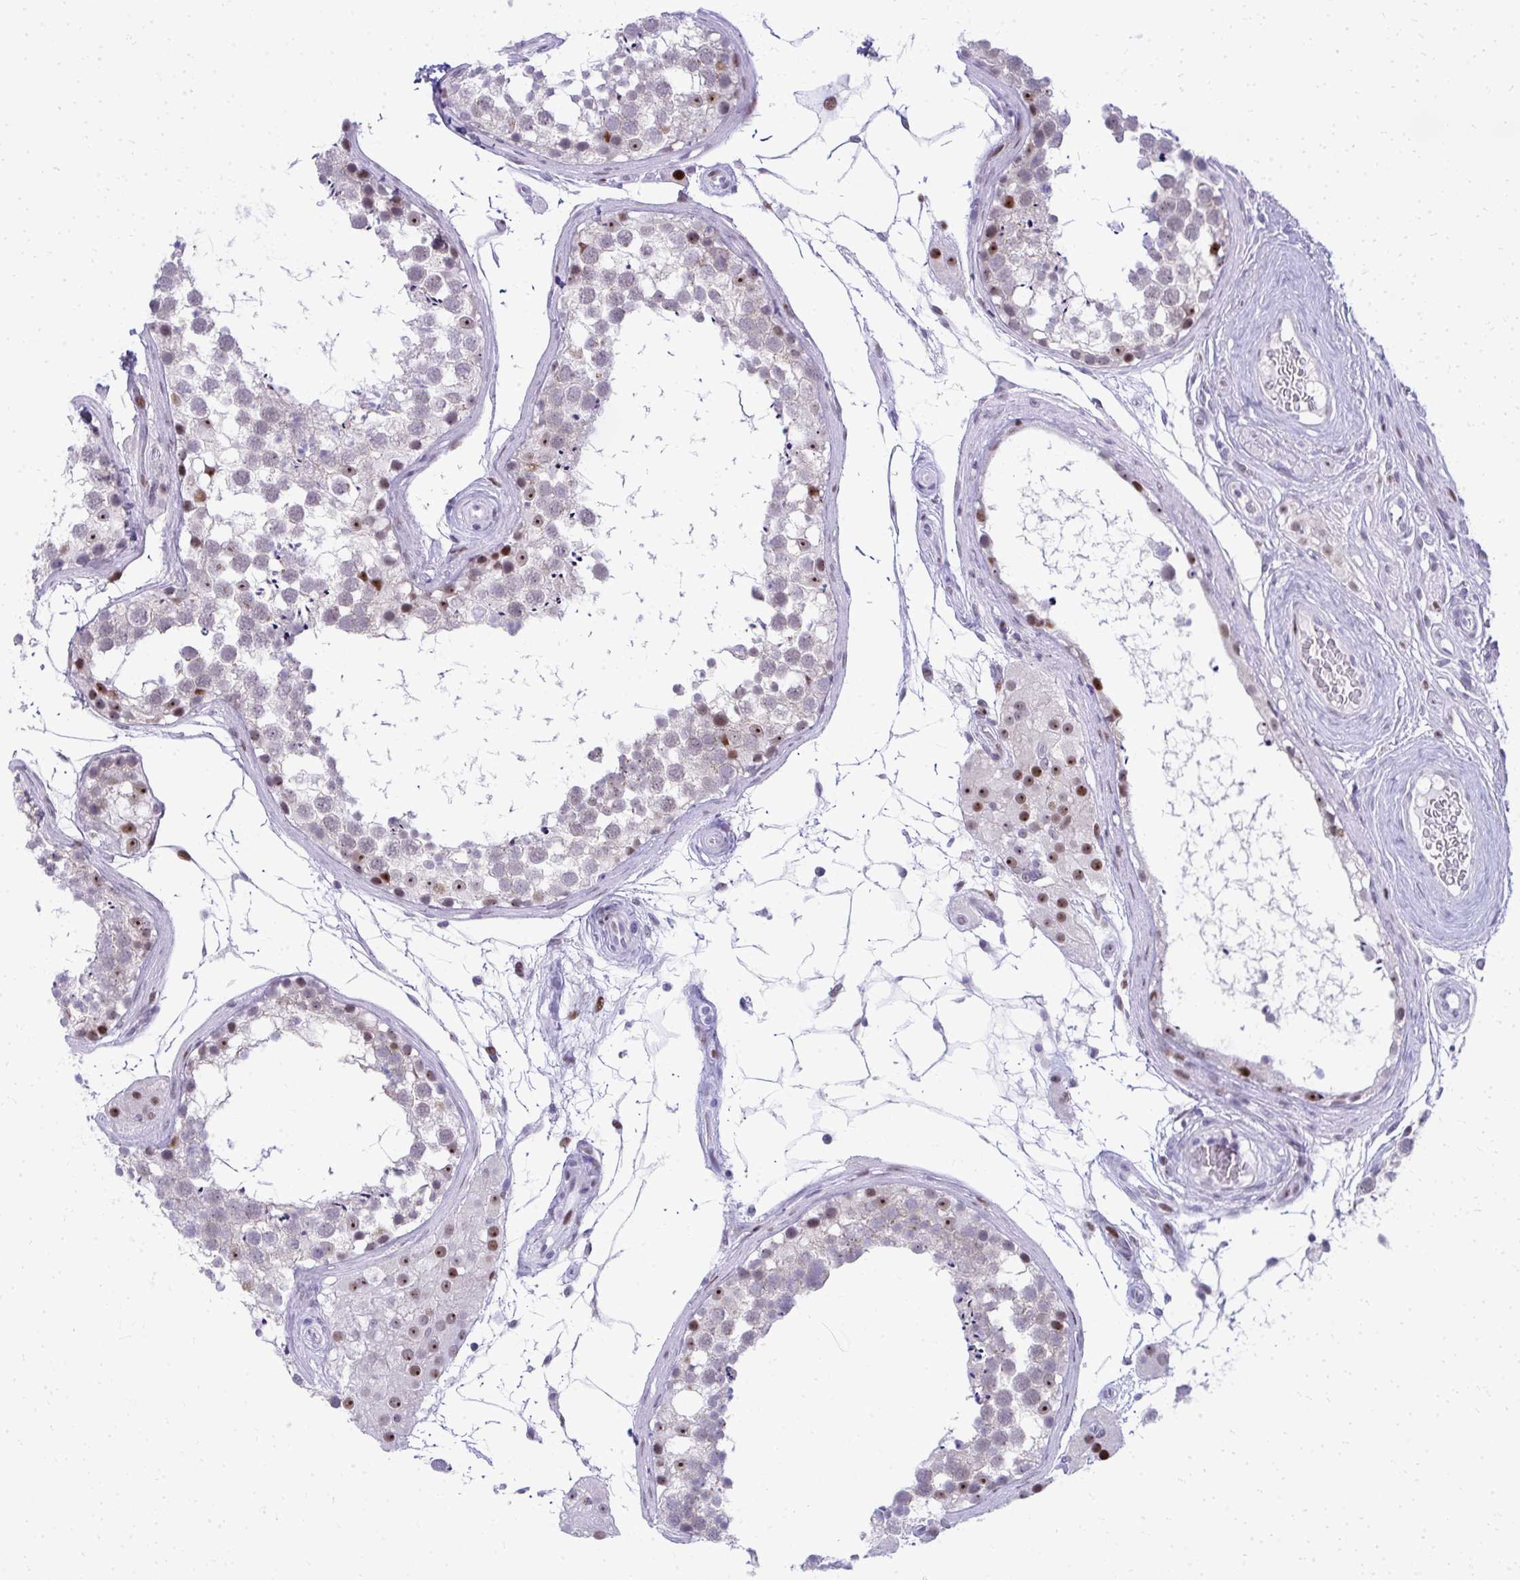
{"staining": {"intensity": "moderate", "quantity": "25%-75%", "location": "nuclear"}, "tissue": "testis", "cell_type": "Cells in seminiferous ducts", "image_type": "normal", "snomed": [{"axis": "morphology", "description": "Normal tissue, NOS"}, {"axis": "morphology", "description": "Seminoma, NOS"}, {"axis": "topography", "description": "Testis"}], "caption": "High-power microscopy captured an IHC image of unremarkable testis, revealing moderate nuclear positivity in about 25%-75% of cells in seminiferous ducts.", "gene": "GLDN", "patient": {"sex": "male", "age": 65}}